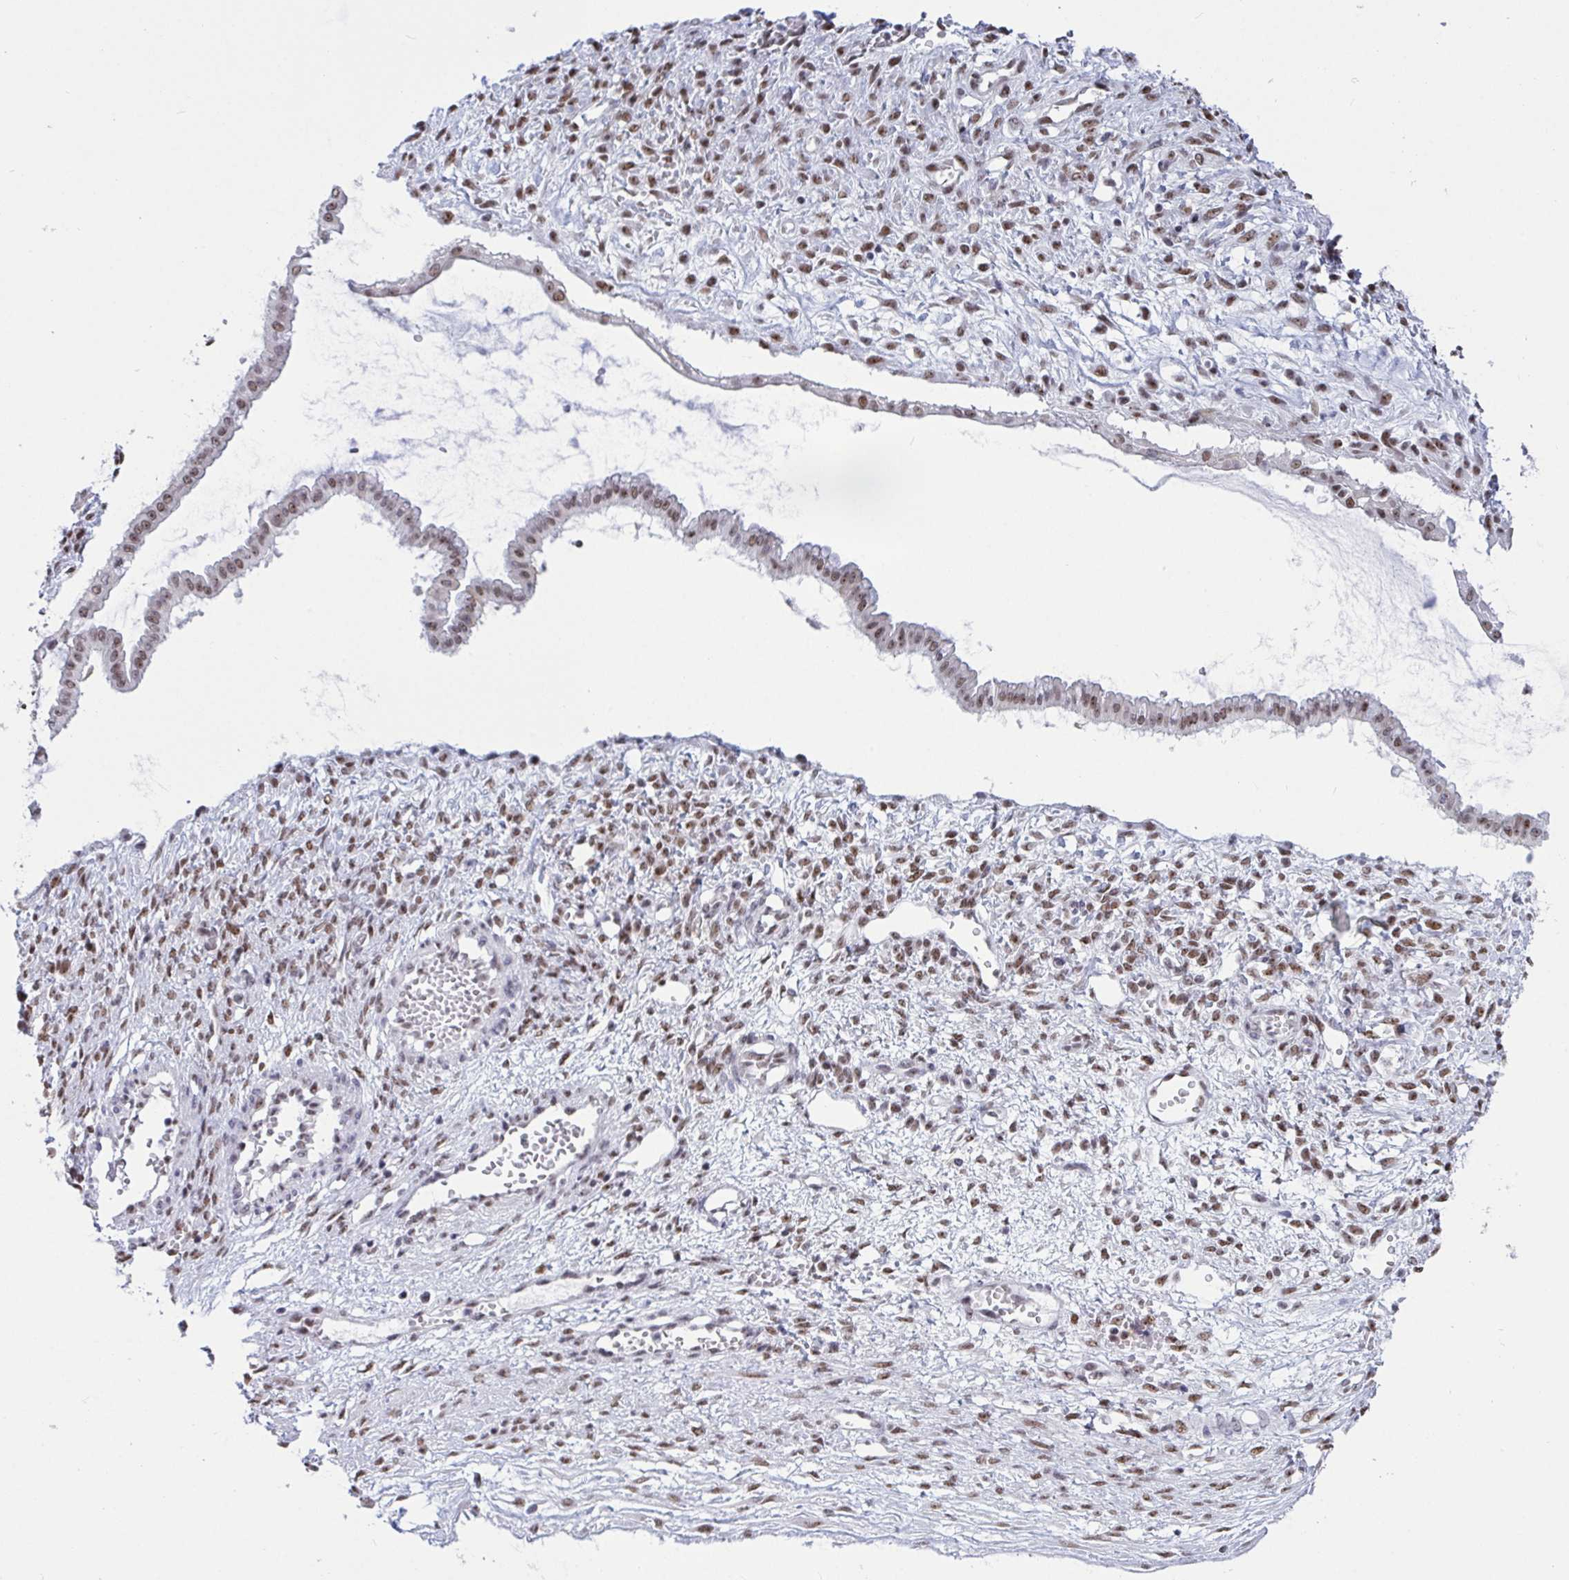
{"staining": {"intensity": "weak", "quantity": ">75%", "location": "nuclear"}, "tissue": "ovarian cancer", "cell_type": "Tumor cells", "image_type": "cancer", "snomed": [{"axis": "morphology", "description": "Cystadenocarcinoma, mucinous, NOS"}, {"axis": "topography", "description": "Ovary"}], "caption": "Weak nuclear protein expression is identified in approximately >75% of tumor cells in ovarian cancer.", "gene": "SUPT16H", "patient": {"sex": "female", "age": 73}}